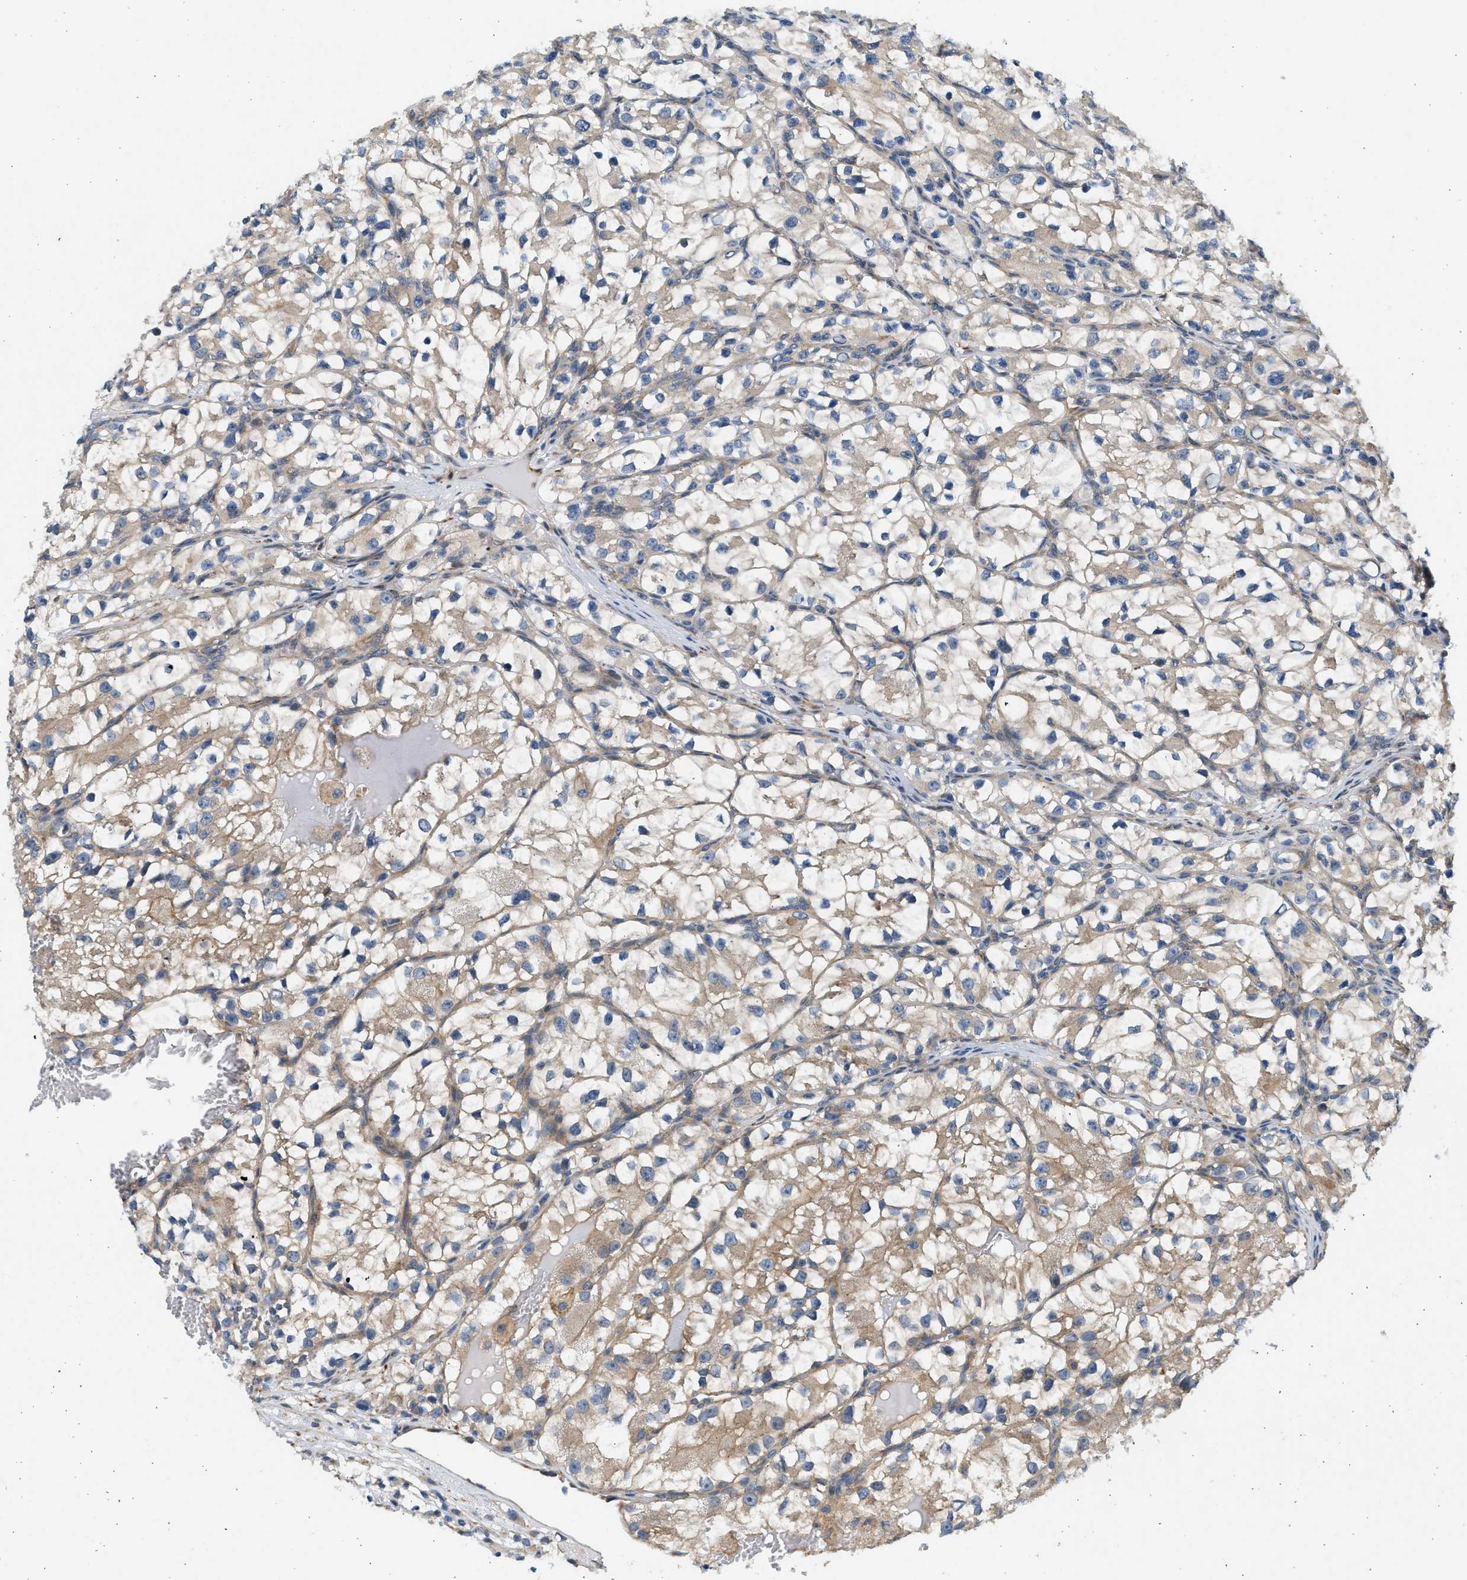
{"staining": {"intensity": "weak", "quantity": ">75%", "location": "cytoplasmic/membranous"}, "tissue": "renal cancer", "cell_type": "Tumor cells", "image_type": "cancer", "snomed": [{"axis": "morphology", "description": "Adenocarcinoma, NOS"}, {"axis": "topography", "description": "Kidney"}], "caption": "This histopathology image demonstrates immunohistochemistry (IHC) staining of human renal adenocarcinoma, with low weak cytoplasmic/membranous staining in about >75% of tumor cells.", "gene": "KDELR2", "patient": {"sex": "female", "age": 57}}